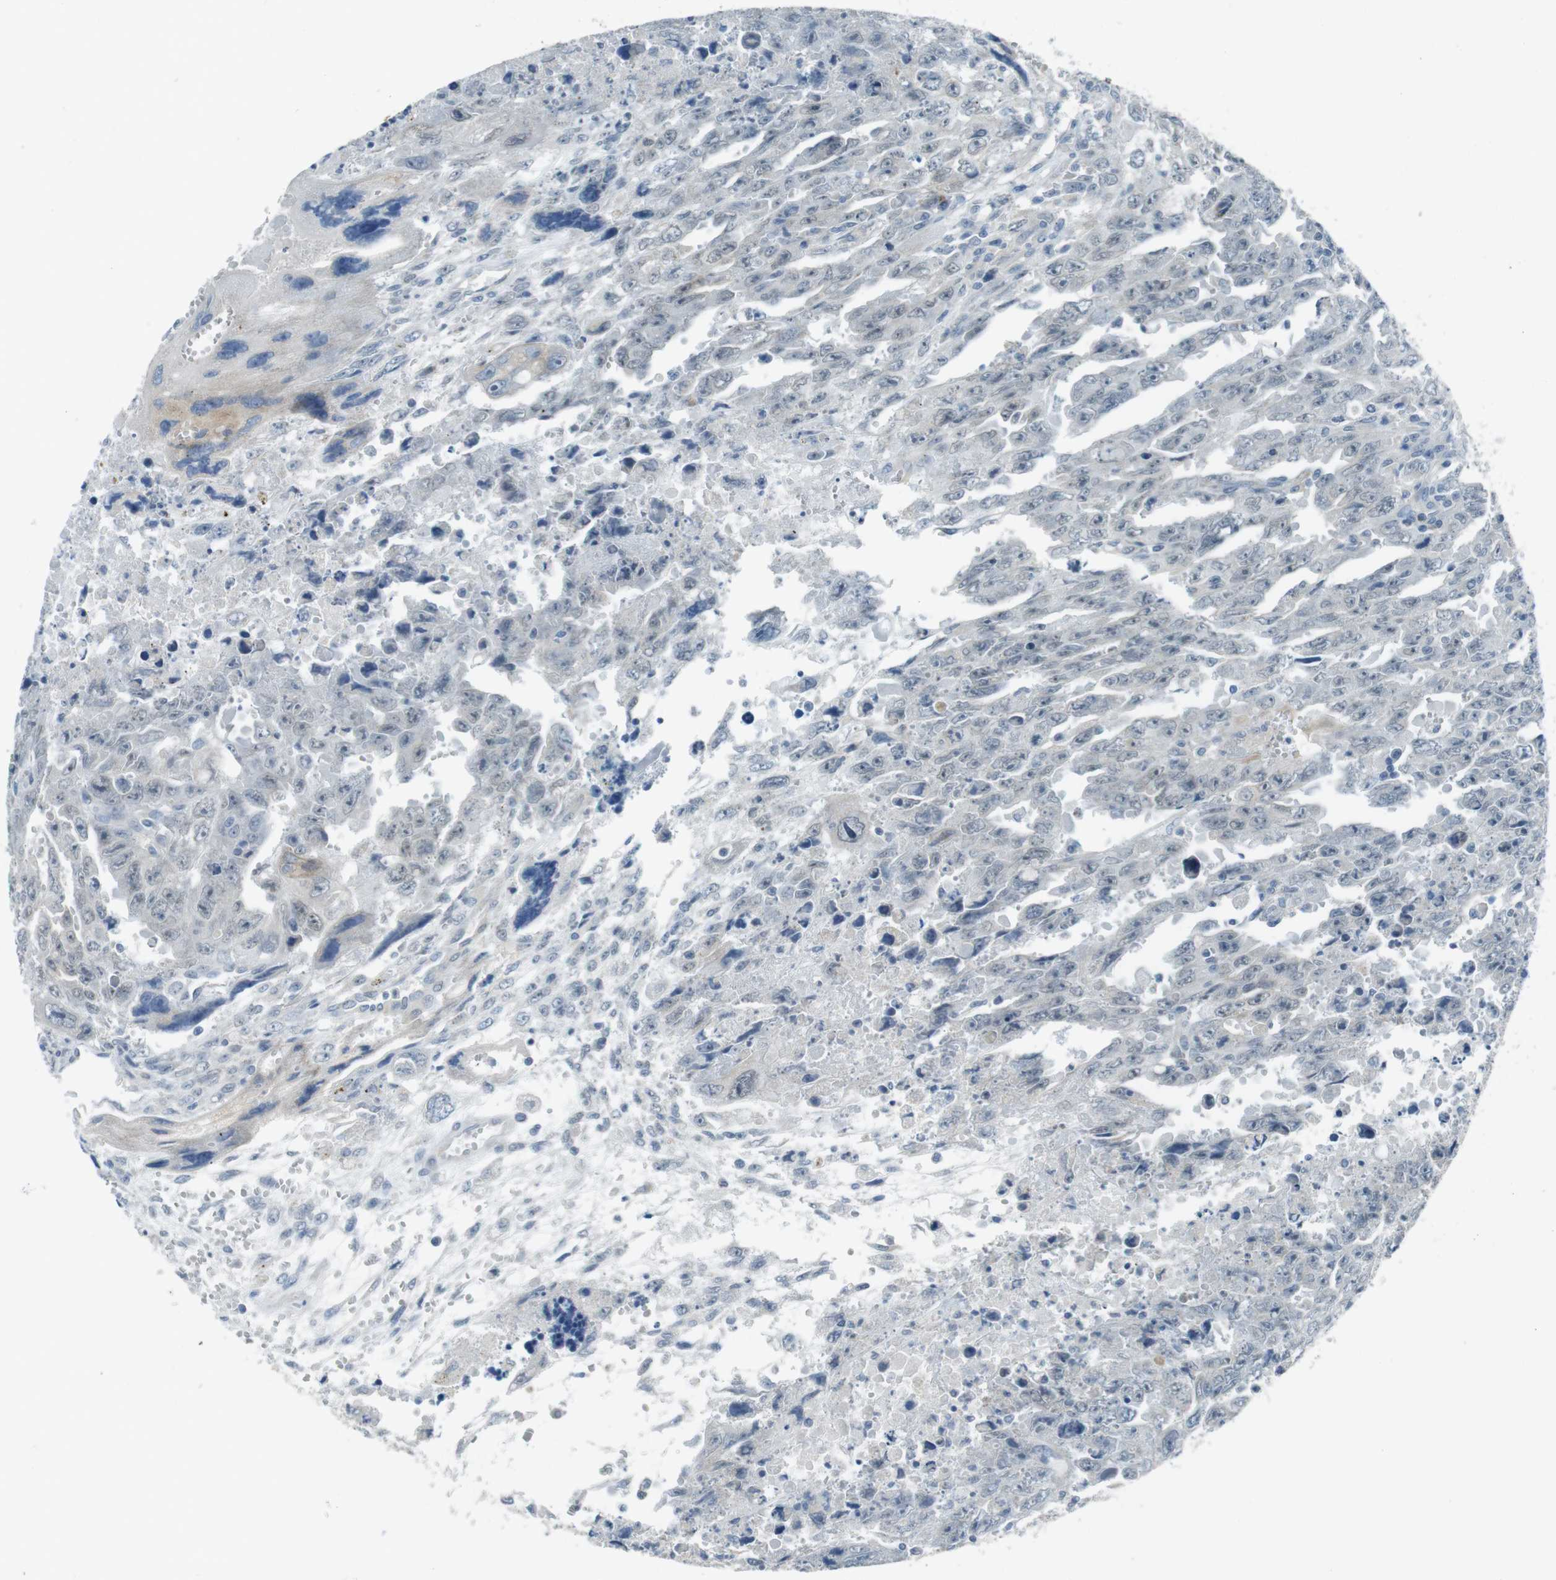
{"staining": {"intensity": "negative", "quantity": "none", "location": "none"}, "tissue": "testis cancer", "cell_type": "Tumor cells", "image_type": "cancer", "snomed": [{"axis": "morphology", "description": "Carcinoma, Embryonal, NOS"}, {"axis": "topography", "description": "Testis"}], "caption": "Tumor cells are negative for protein expression in human testis embryonal carcinoma.", "gene": "ENTPD7", "patient": {"sex": "male", "age": 28}}